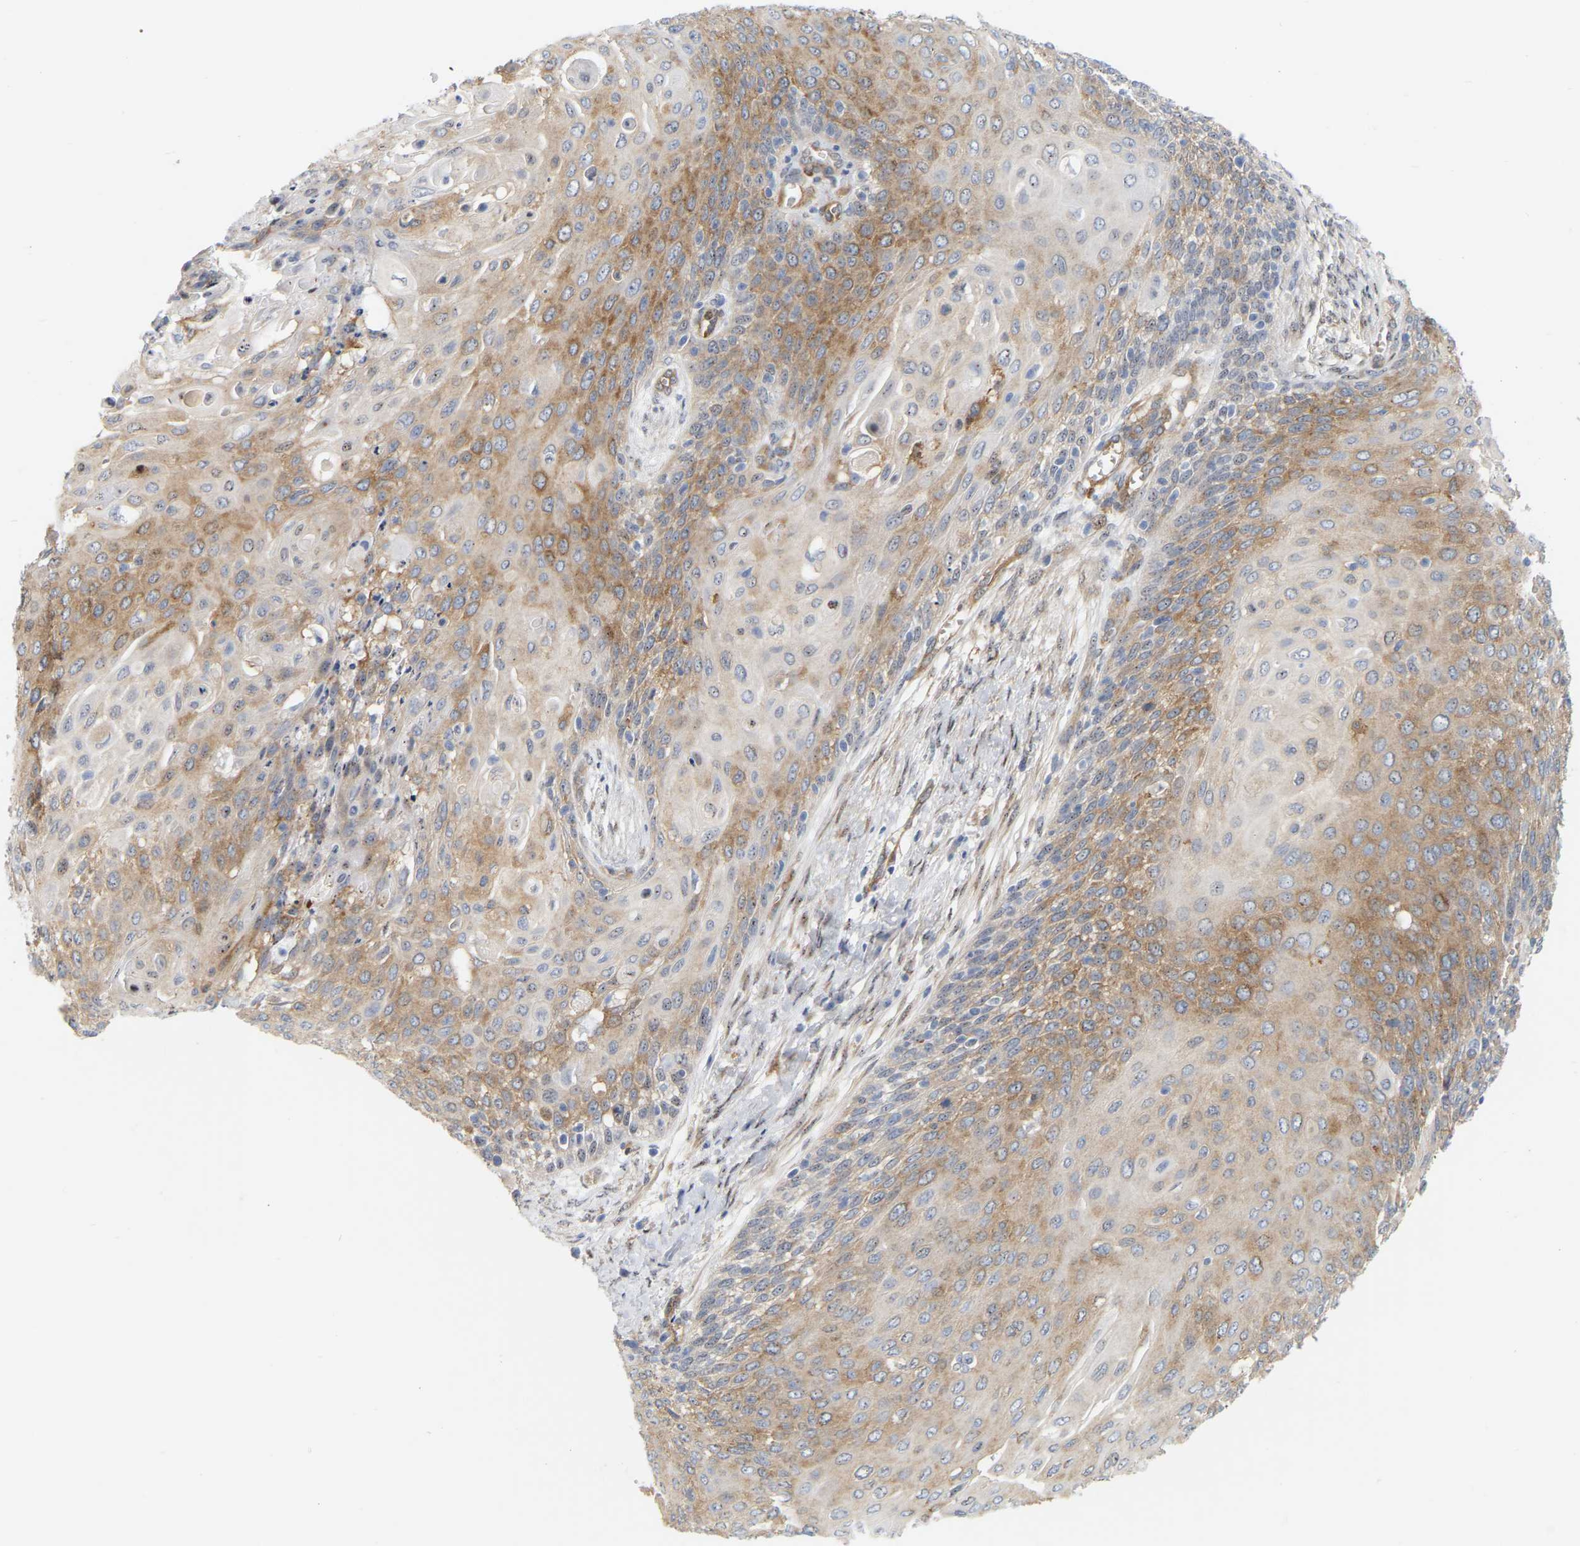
{"staining": {"intensity": "moderate", "quantity": "25%-75%", "location": "cytoplasmic/membranous"}, "tissue": "cervical cancer", "cell_type": "Tumor cells", "image_type": "cancer", "snomed": [{"axis": "morphology", "description": "Squamous cell carcinoma, NOS"}, {"axis": "topography", "description": "Cervix"}], "caption": "Immunohistochemistry (IHC) histopathology image of cervical cancer (squamous cell carcinoma) stained for a protein (brown), which displays medium levels of moderate cytoplasmic/membranous staining in approximately 25%-75% of tumor cells.", "gene": "RAPH1", "patient": {"sex": "female", "age": 39}}